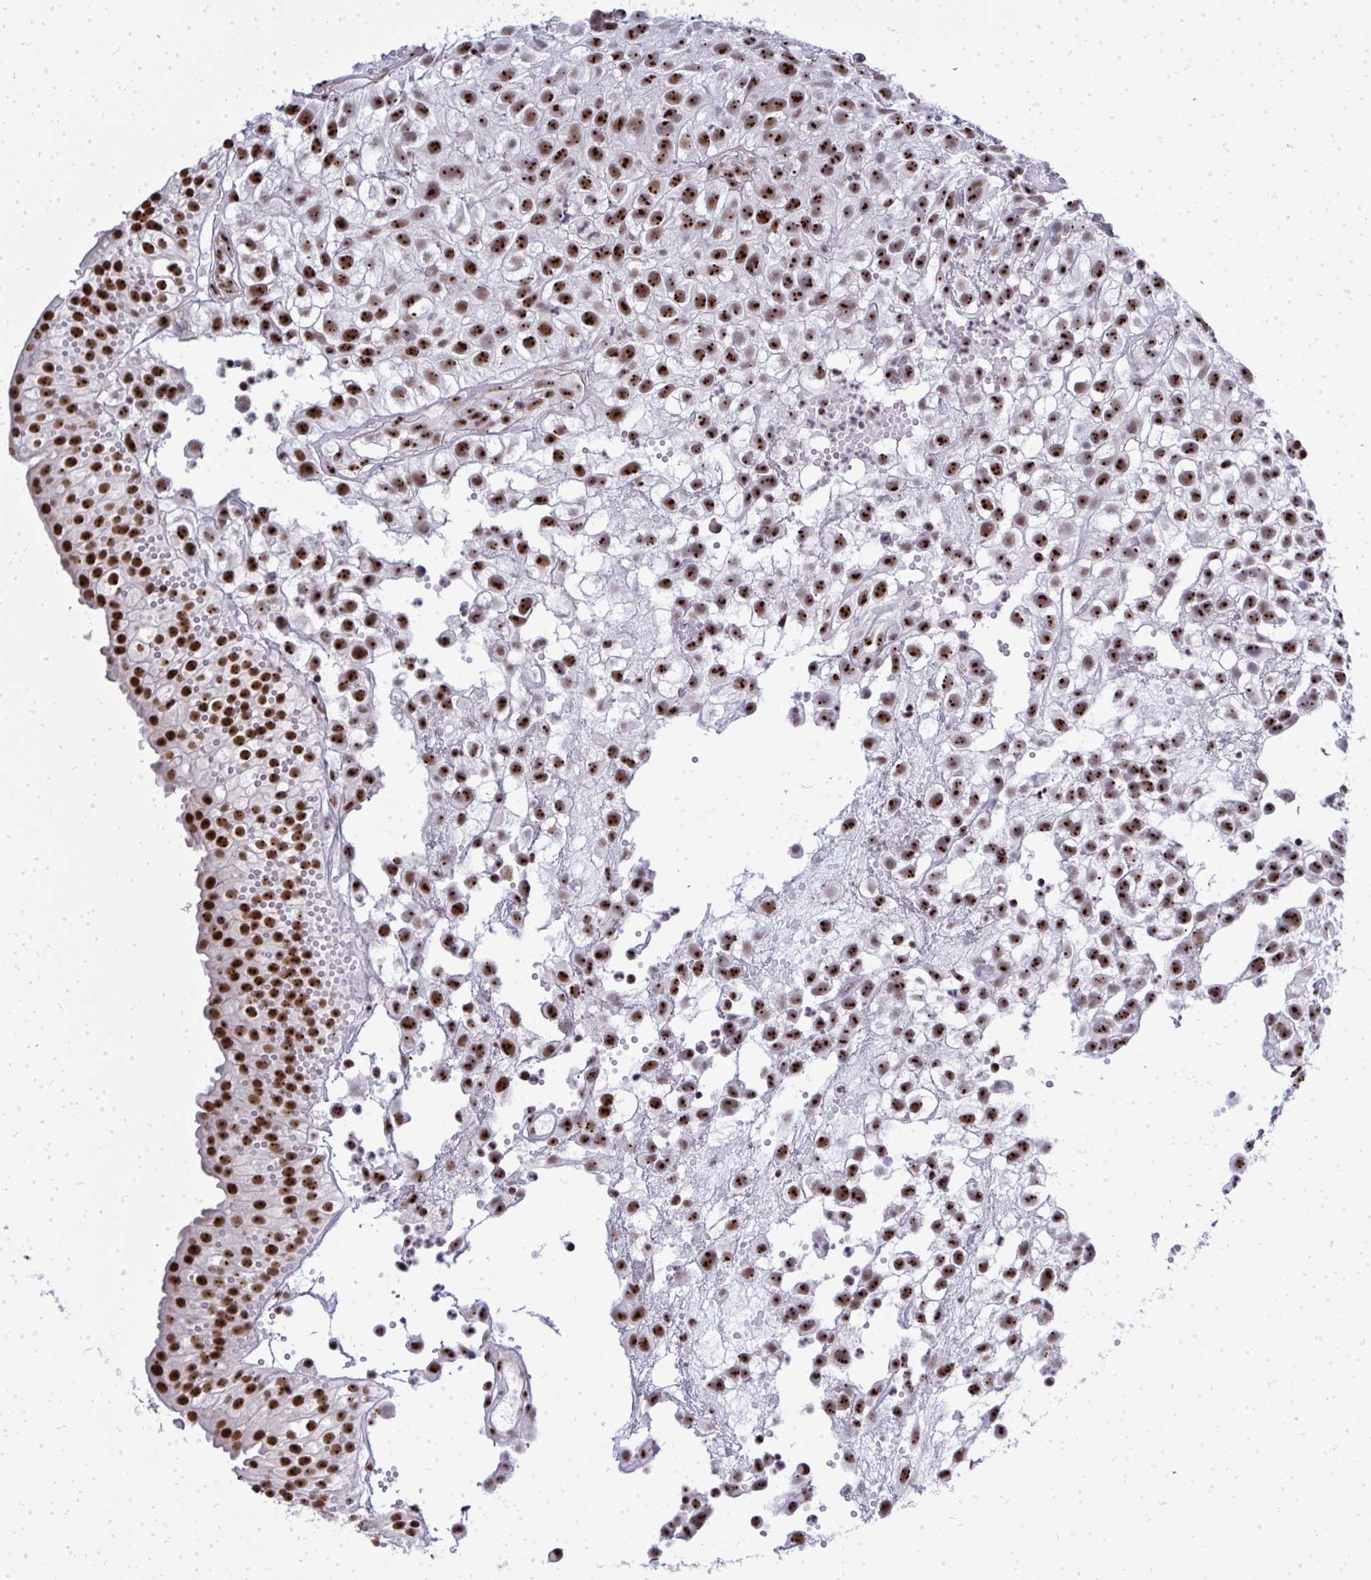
{"staining": {"intensity": "strong", "quantity": ">75%", "location": "nuclear"}, "tissue": "urothelial cancer", "cell_type": "Tumor cells", "image_type": "cancer", "snomed": [{"axis": "morphology", "description": "Urothelial carcinoma, High grade"}, {"axis": "topography", "description": "Urinary bladder"}], "caption": "A brown stain shows strong nuclear expression of a protein in high-grade urothelial carcinoma tumor cells.", "gene": "SIRT7", "patient": {"sex": "male", "age": 56}}